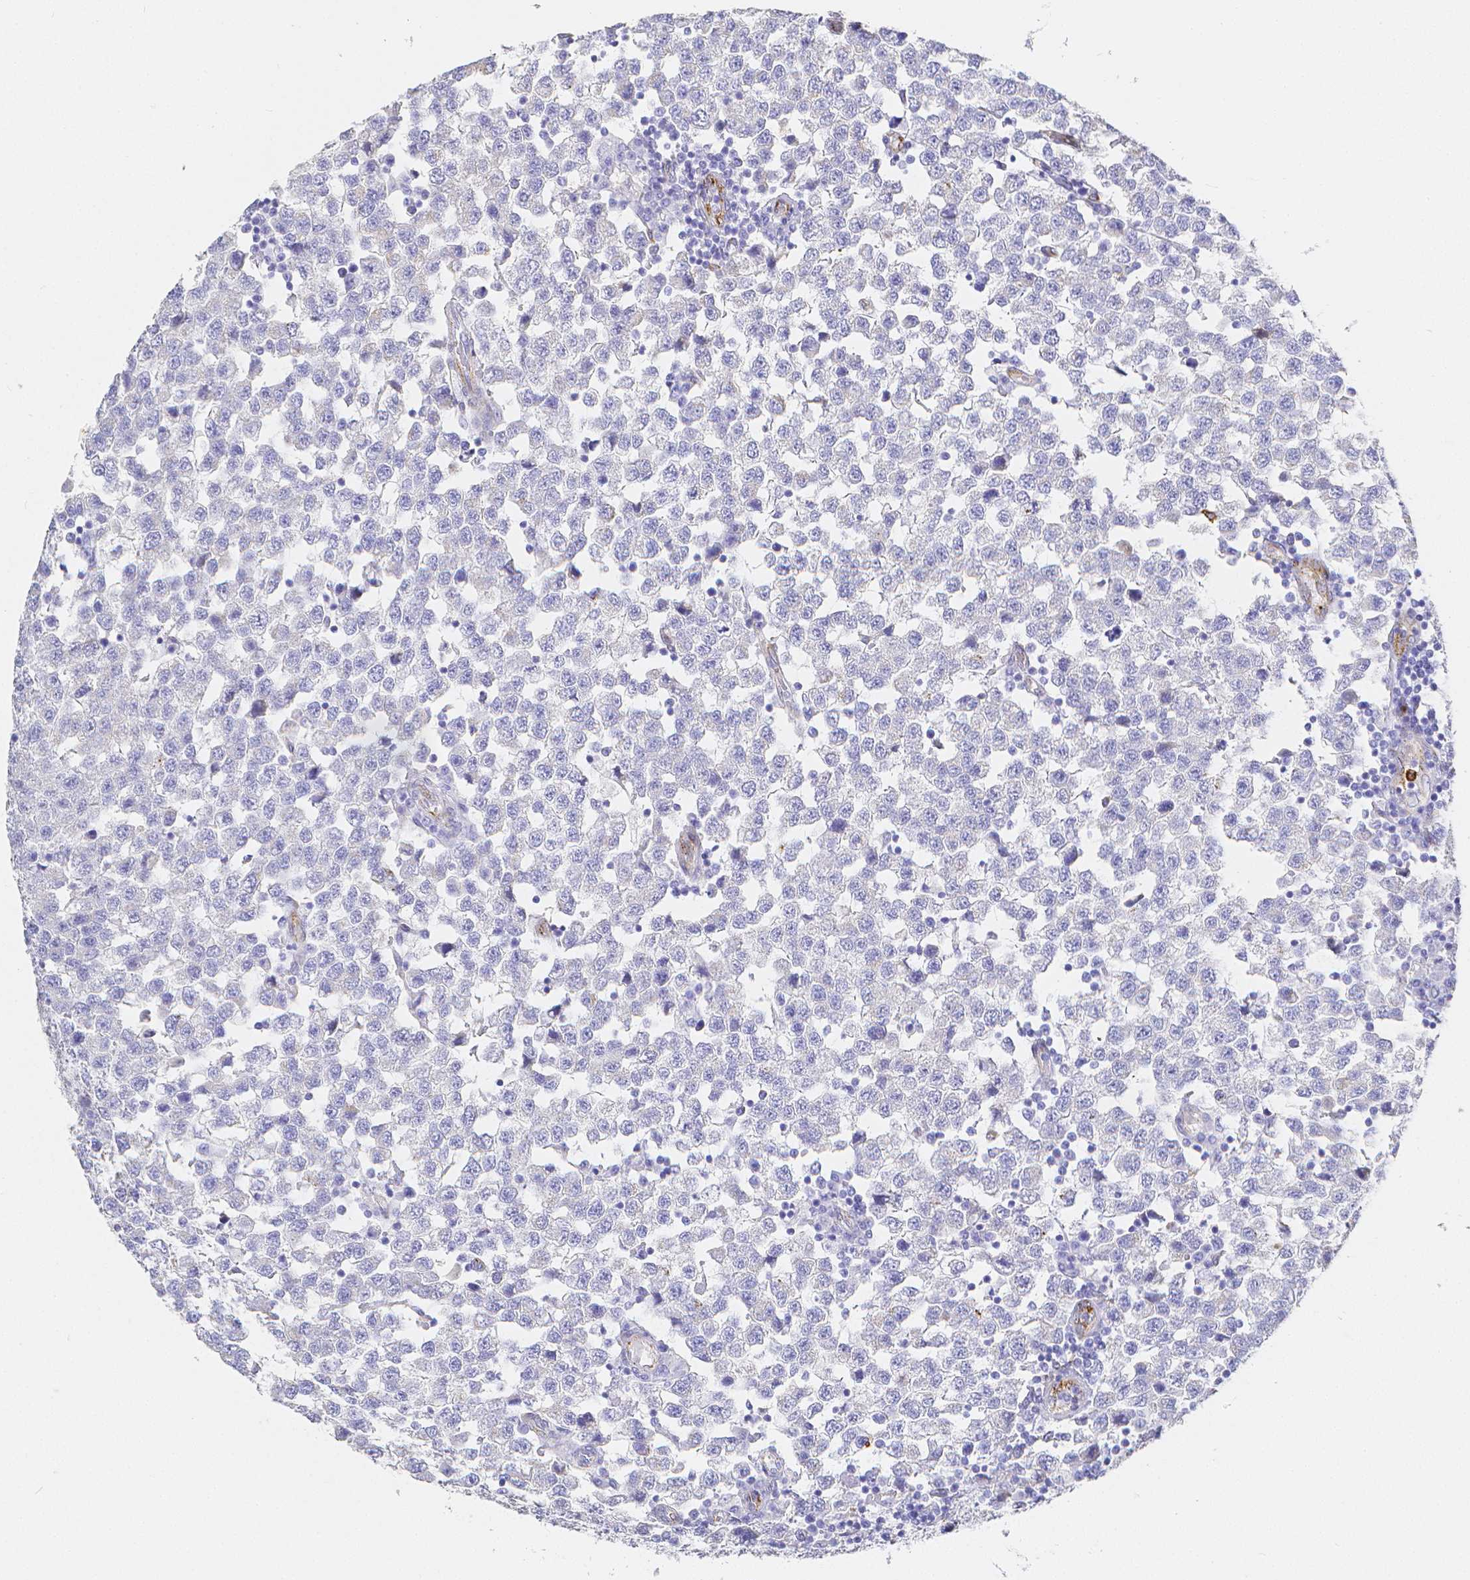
{"staining": {"intensity": "negative", "quantity": "none", "location": "none"}, "tissue": "testis cancer", "cell_type": "Tumor cells", "image_type": "cancer", "snomed": [{"axis": "morphology", "description": "Seminoma, NOS"}, {"axis": "topography", "description": "Testis"}], "caption": "The photomicrograph exhibits no staining of tumor cells in testis cancer (seminoma).", "gene": "SMURF1", "patient": {"sex": "male", "age": 34}}